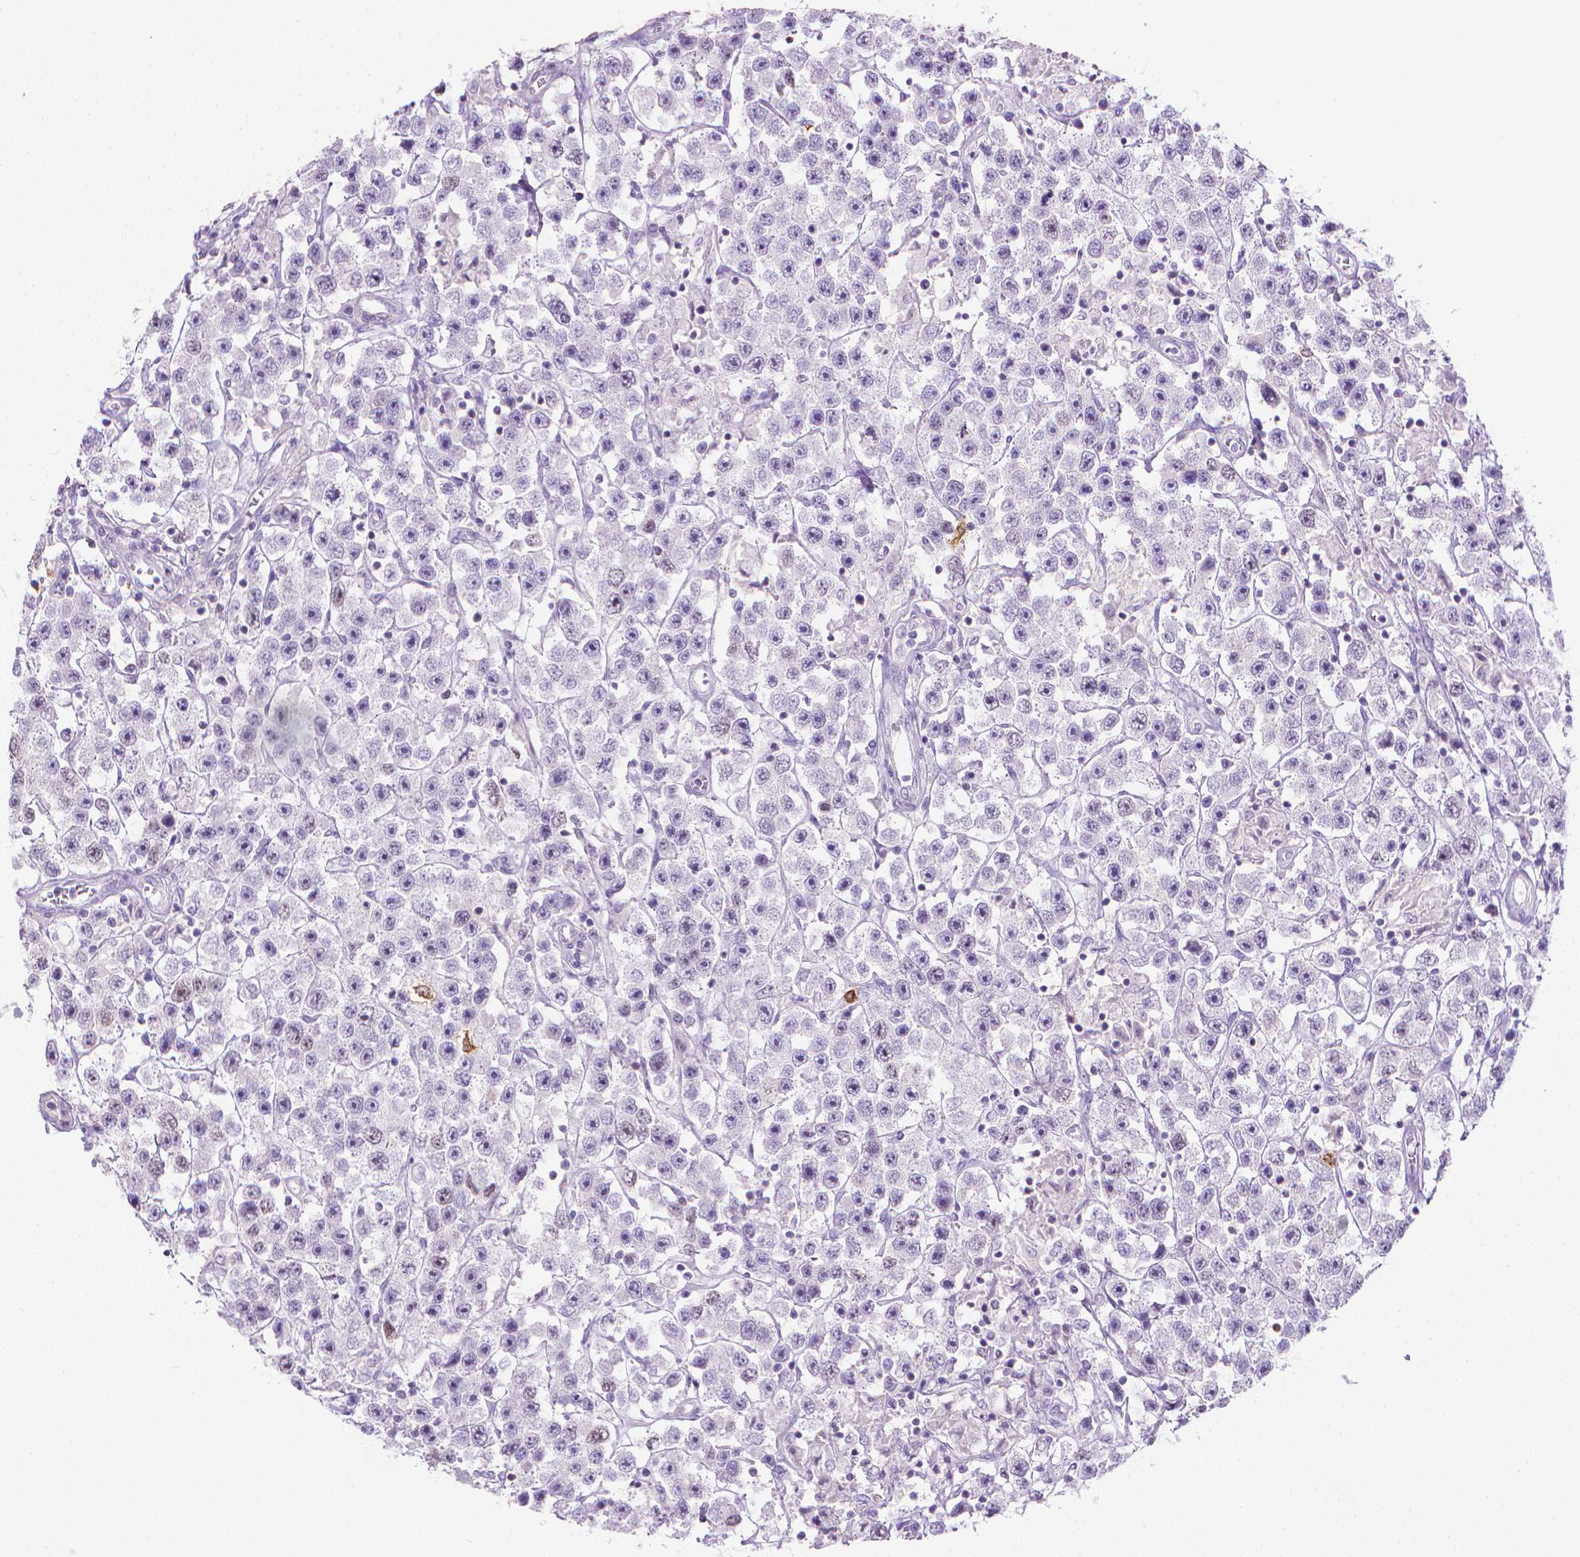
{"staining": {"intensity": "negative", "quantity": "none", "location": "none"}, "tissue": "testis cancer", "cell_type": "Tumor cells", "image_type": "cancer", "snomed": [{"axis": "morphology", "description": "Seminoma, NOS"}, {"axis": "topography", "description": "Testis"}], "caption": "High magnification brightfield microscopy of testis cancer stained with DAB (3,3'-diaminobenzidine) (brown) and counterstained with hematoxylin (blue): tumor cells show no significant positivity.", "gene": "SPAG6", "patient": {"sex": "male", "age": 45}}